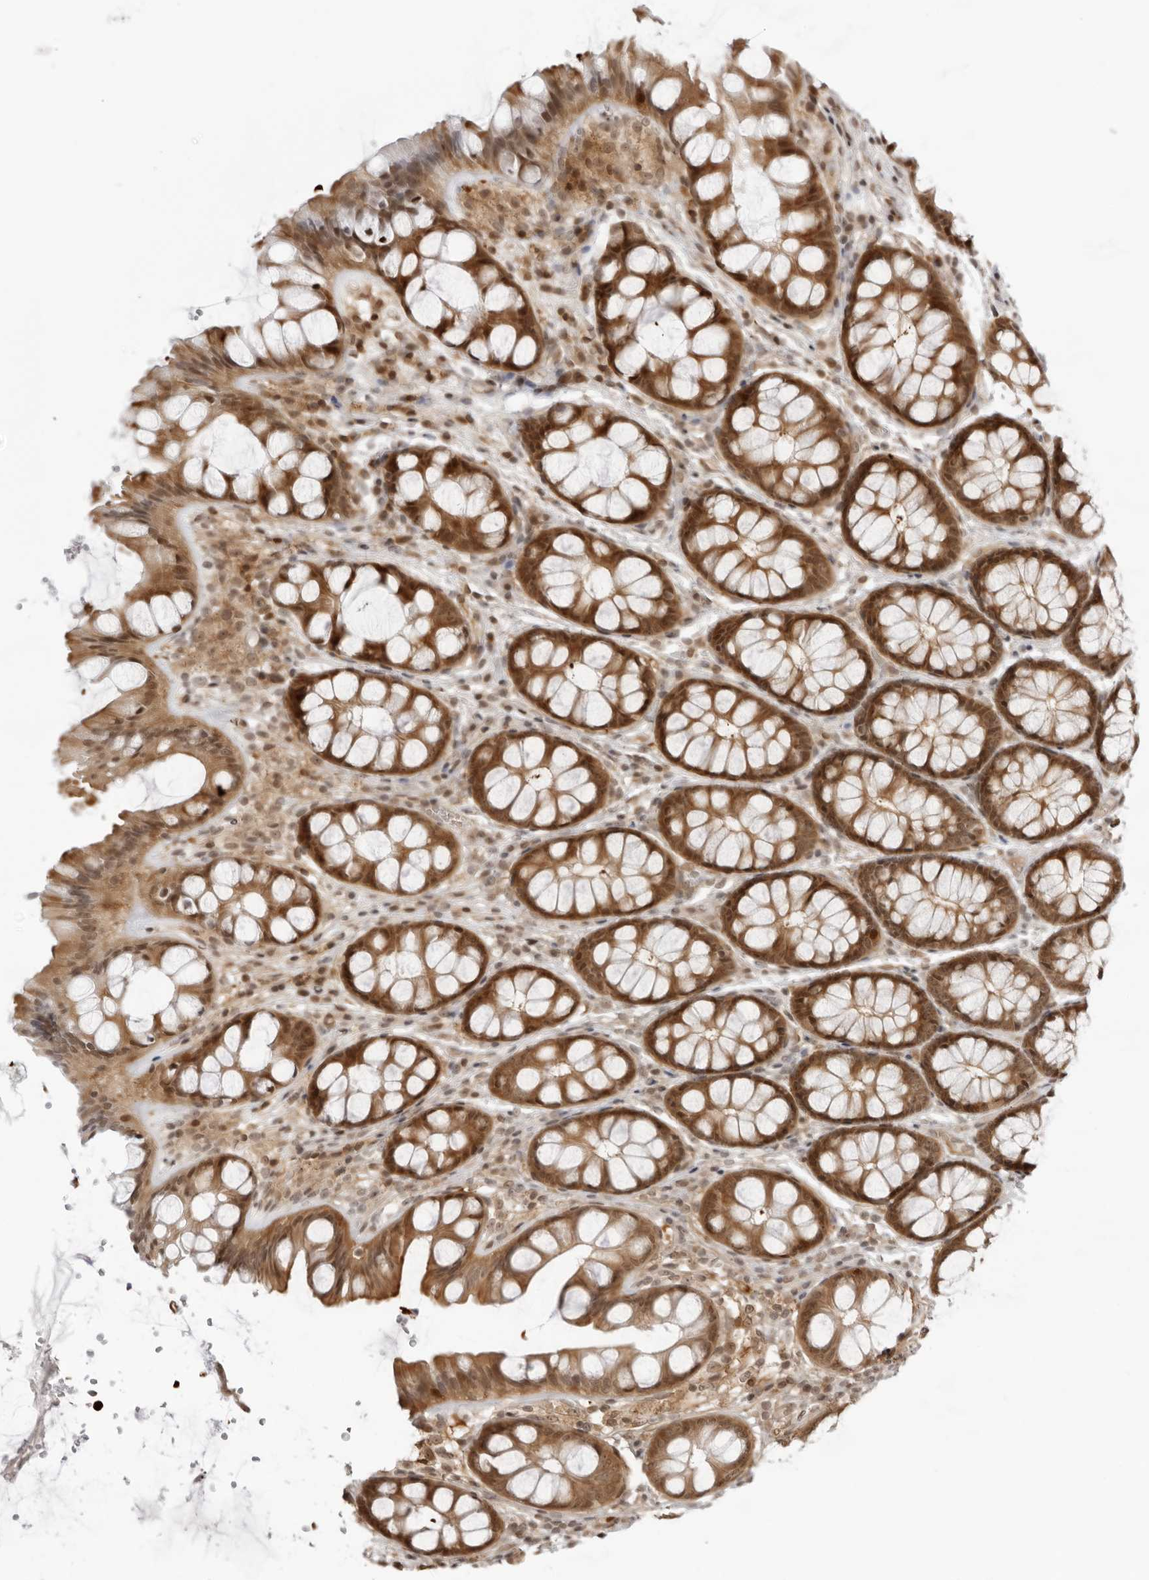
{"staining": {"intensity": "moderate", "quantity": ">75%", "location": "cytoplasmic/membranous,nuclear"}, "tissue": "colon", "cell_type": "Endothelial cells", "image_type": "normal", "snomed": [{"axis": "morphology", "description": "Normal tissue, NOS"}, {"axis": "topography", "description": "Colon"}], "caption": "IHC (DAB (3,3'-diaminobenzidine)) staining of benign human colon reveals moderate cytoplasmic/membranous,nuclear protein positivity in about >75% of endothelial cells. The staining was performed using DAB (3,3'-diaminobenzidine), with brown indicating positive protein expression. Nuclei are stained blue with hematoxylin.", "gene": "RNF146", "patient": {"sex": "male", "age": 47}}